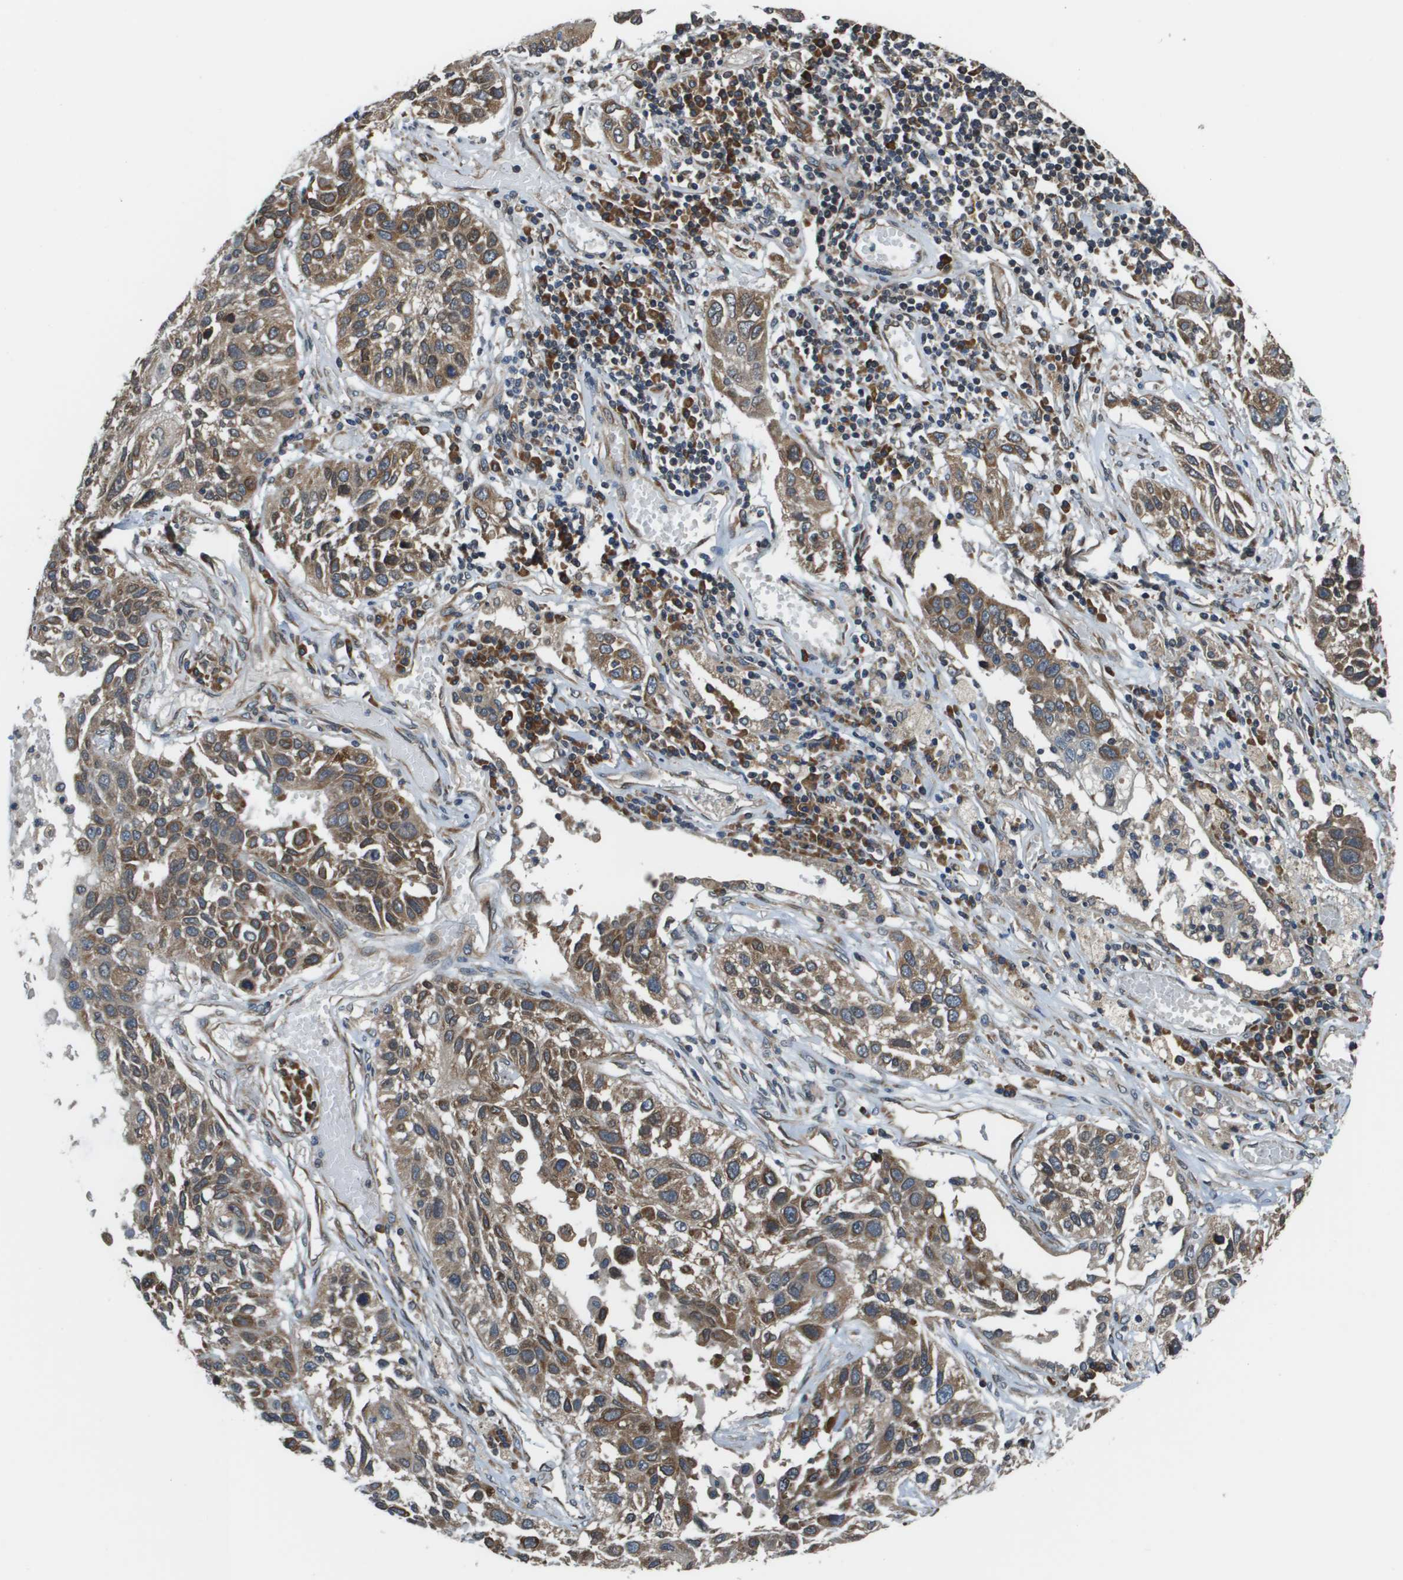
{"staining": {"intensity": "moderate", "quantity": ">75%", "location": "cytoplasmic/membranous"}, "tissue": "lung cancer", "cell_type": "Tumor cells", "image_type": "cancer", "snomed": [{"axis": "morphology", "description": "Squamous cell carcinoma, NOS"}, {"axis": "topography", "description": "Lung"}], "caption": "Brown immunohistochemical staining in lung squamous cell carcinoma demonstrates moderate cytoplasmic/membranous expression in about >75% of tumor cells.", "gene": "SEC62", "patient": {"sex": "male", "age": 71}}